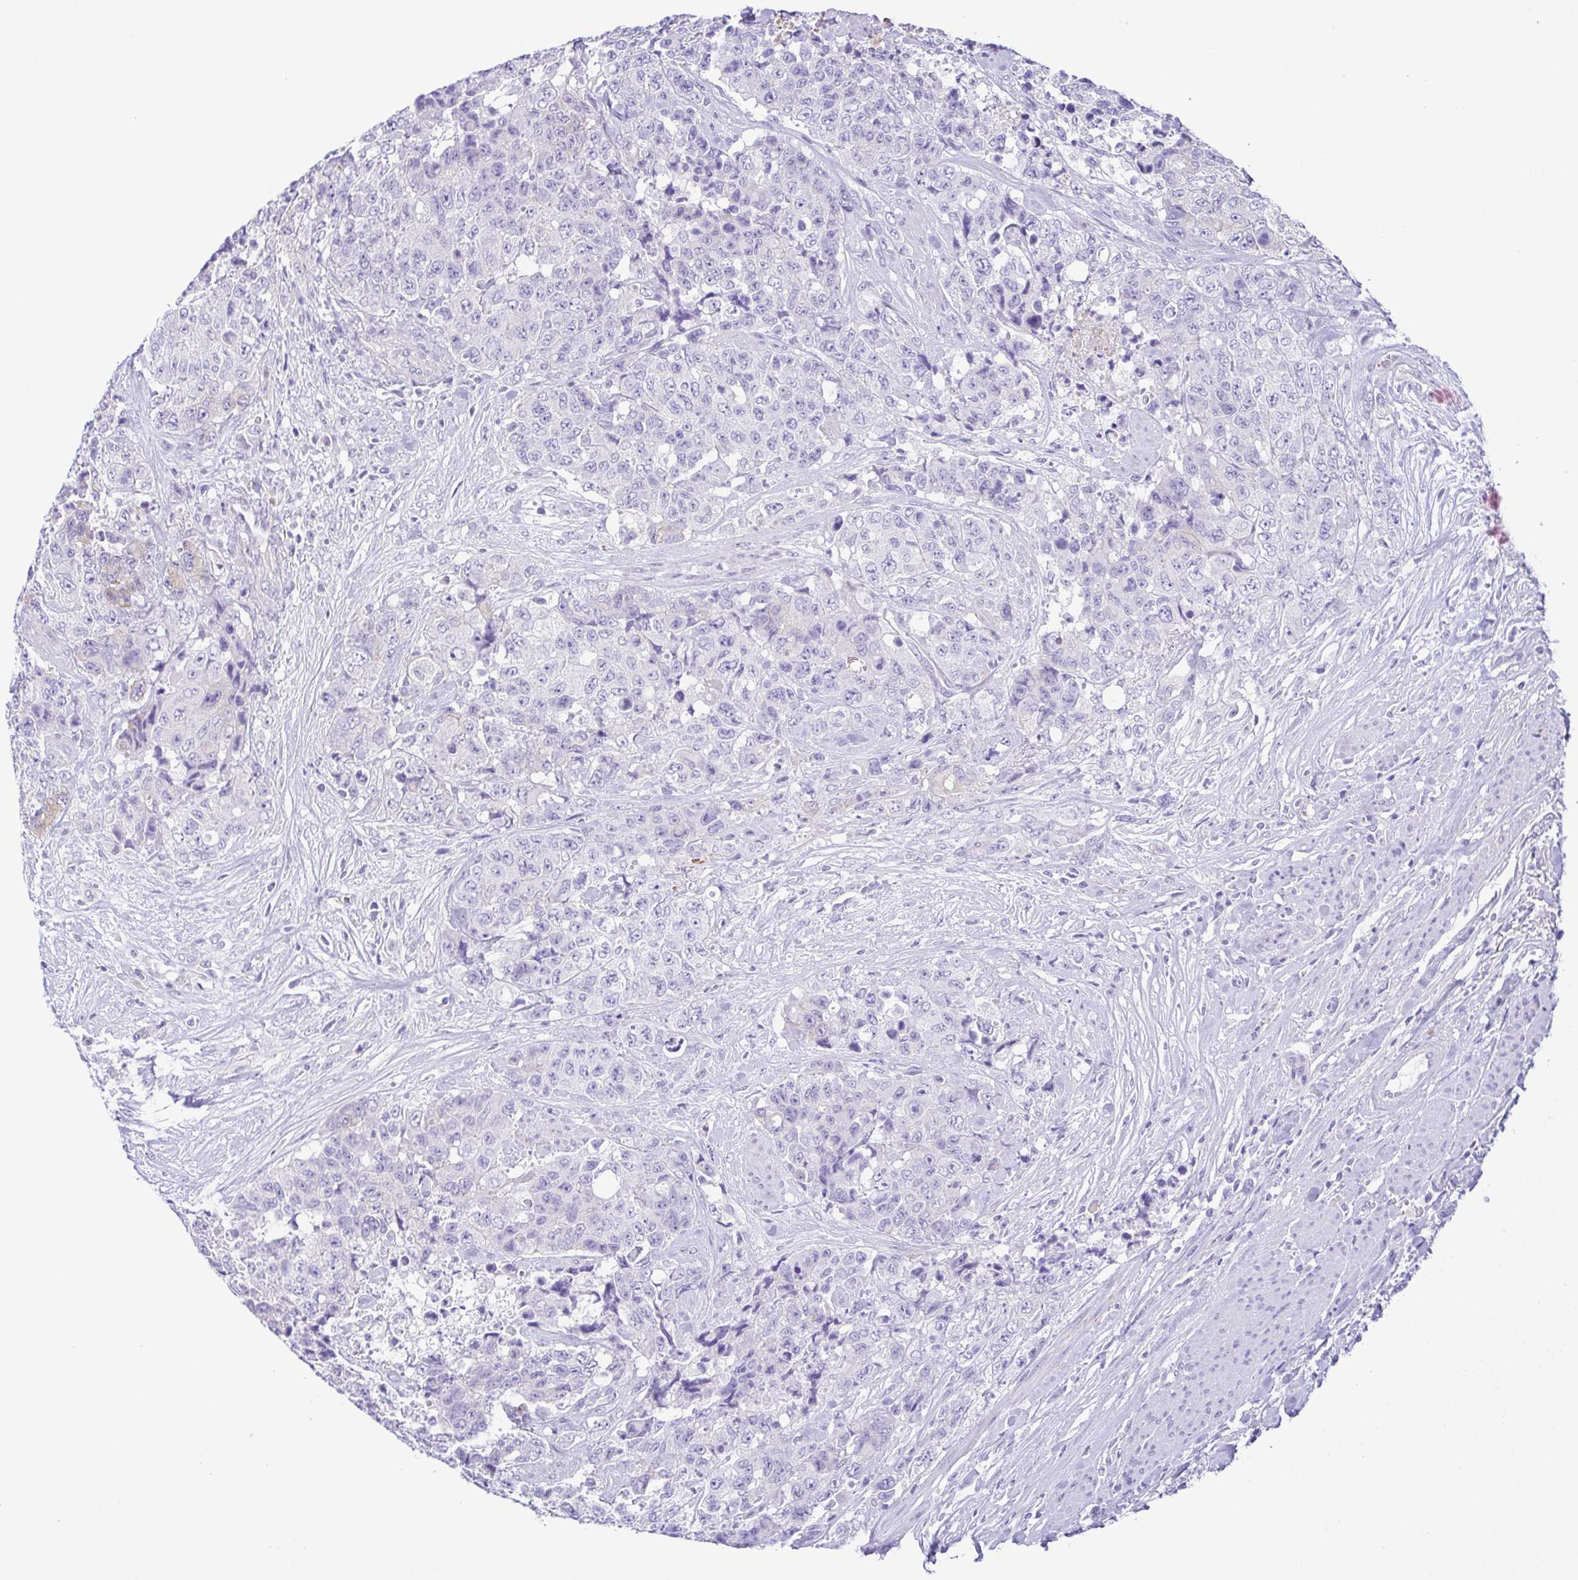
{"staining": {"intensity": "negative", "quantity": "none", "location": "none"}, "tissue": "urothelial cancer", "cell_type": "Tumor cells", "image_type": "cancer", "snomed": [{"axis": "morphology", "description": "Urothelial carcinoma, High grade"}, {"axis": "topography", "description": "Urinary bladder"}], "caption": "This is an immunohistochemistry (IHC) micrograph of urothelial cancer. There is no staining in tumor cells.", "gene": "EPB42", "patient": {"sex": "female", "age": 78}}